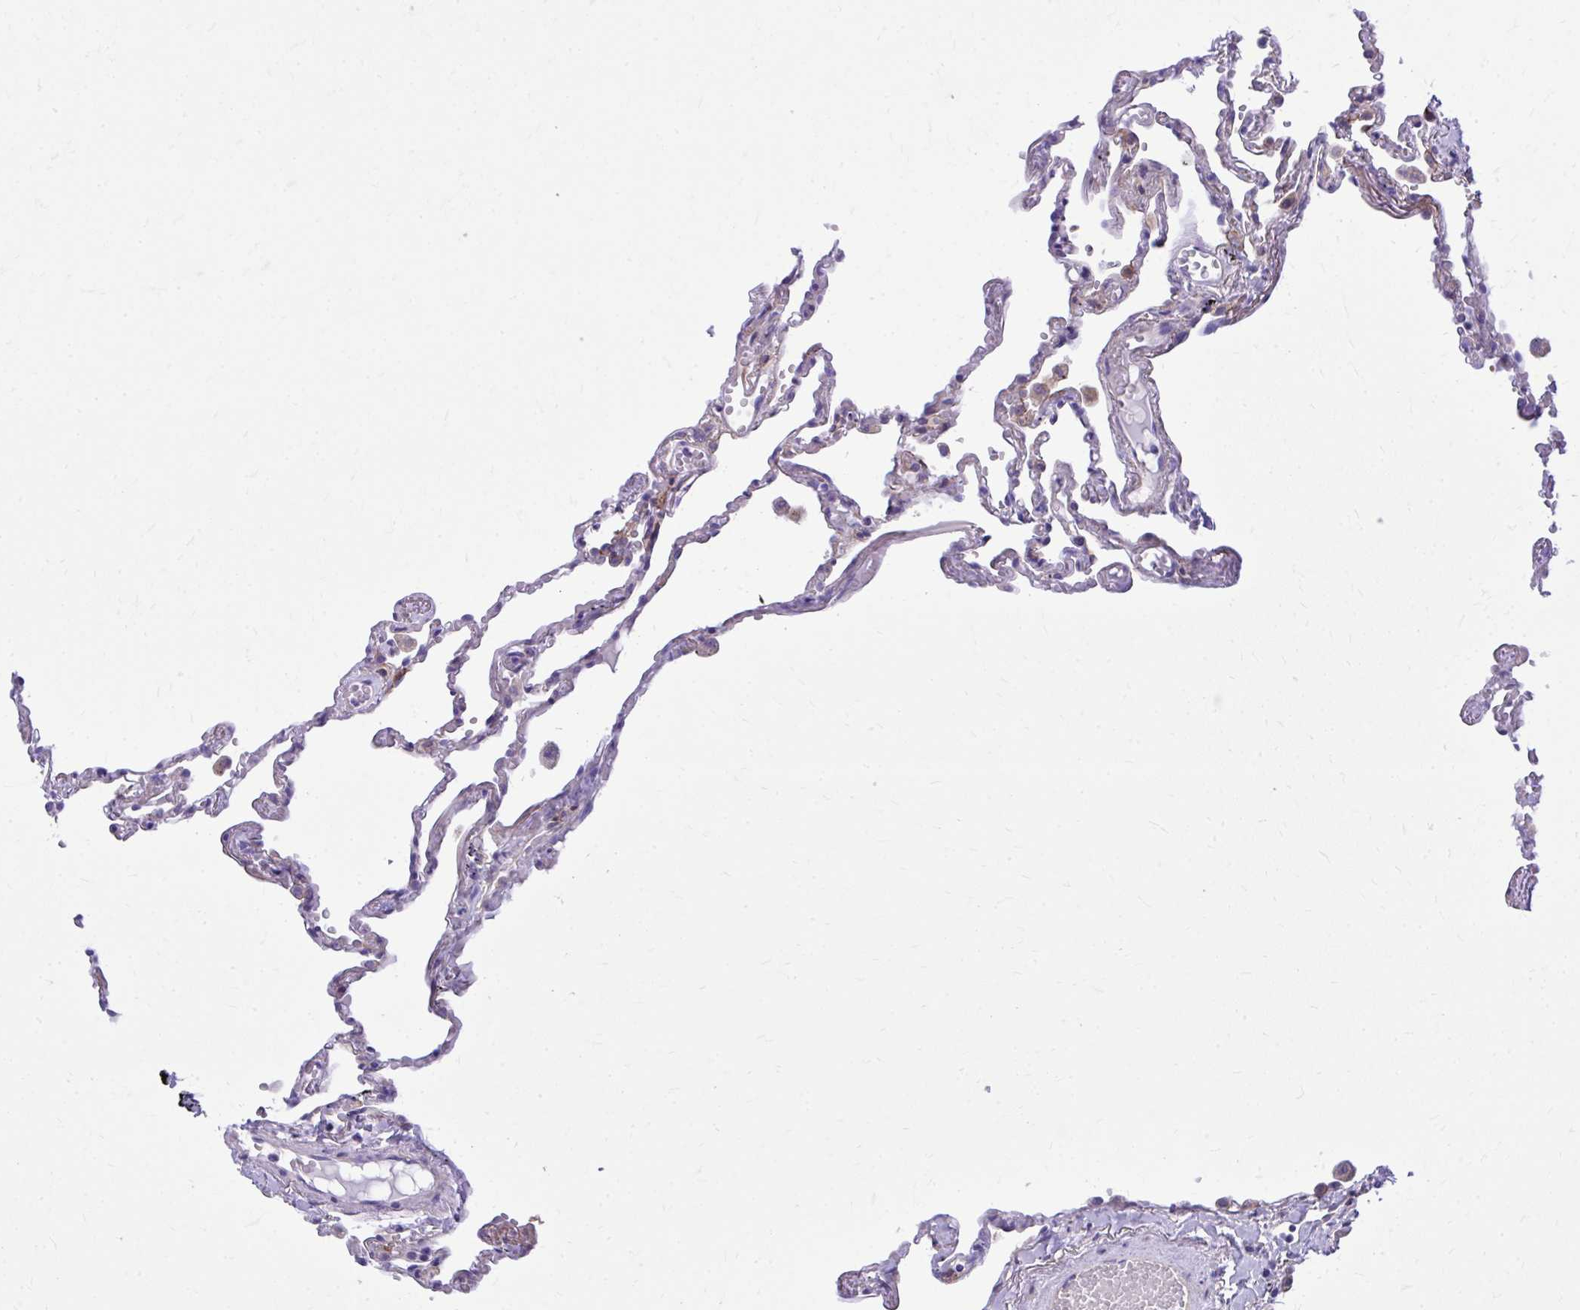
{"staining": {"intensity": "moderate", "quantity": "<25%", "location": "cytoplasmic/membranous"}, "tissue": "lung", "cell_type": "Alveolar cells", "image_type": "normal", "snomed": [{"axis": "morphology", "description": "Normal tissue, NOS"}, {"axis": "topography", "description": "Lung"}], "caption": "The histopathology image exhibits a brown stain indicating the presence of a protein in the cytoplasmic/membranous of alveolar cells in lung. The staining was performed using DAB, with brown indicating positive protein expression. Nuclei are stained blue with hematoxylin.", "gene": "EPB41L1", "patient": {"sex": "female", "age": 67}}